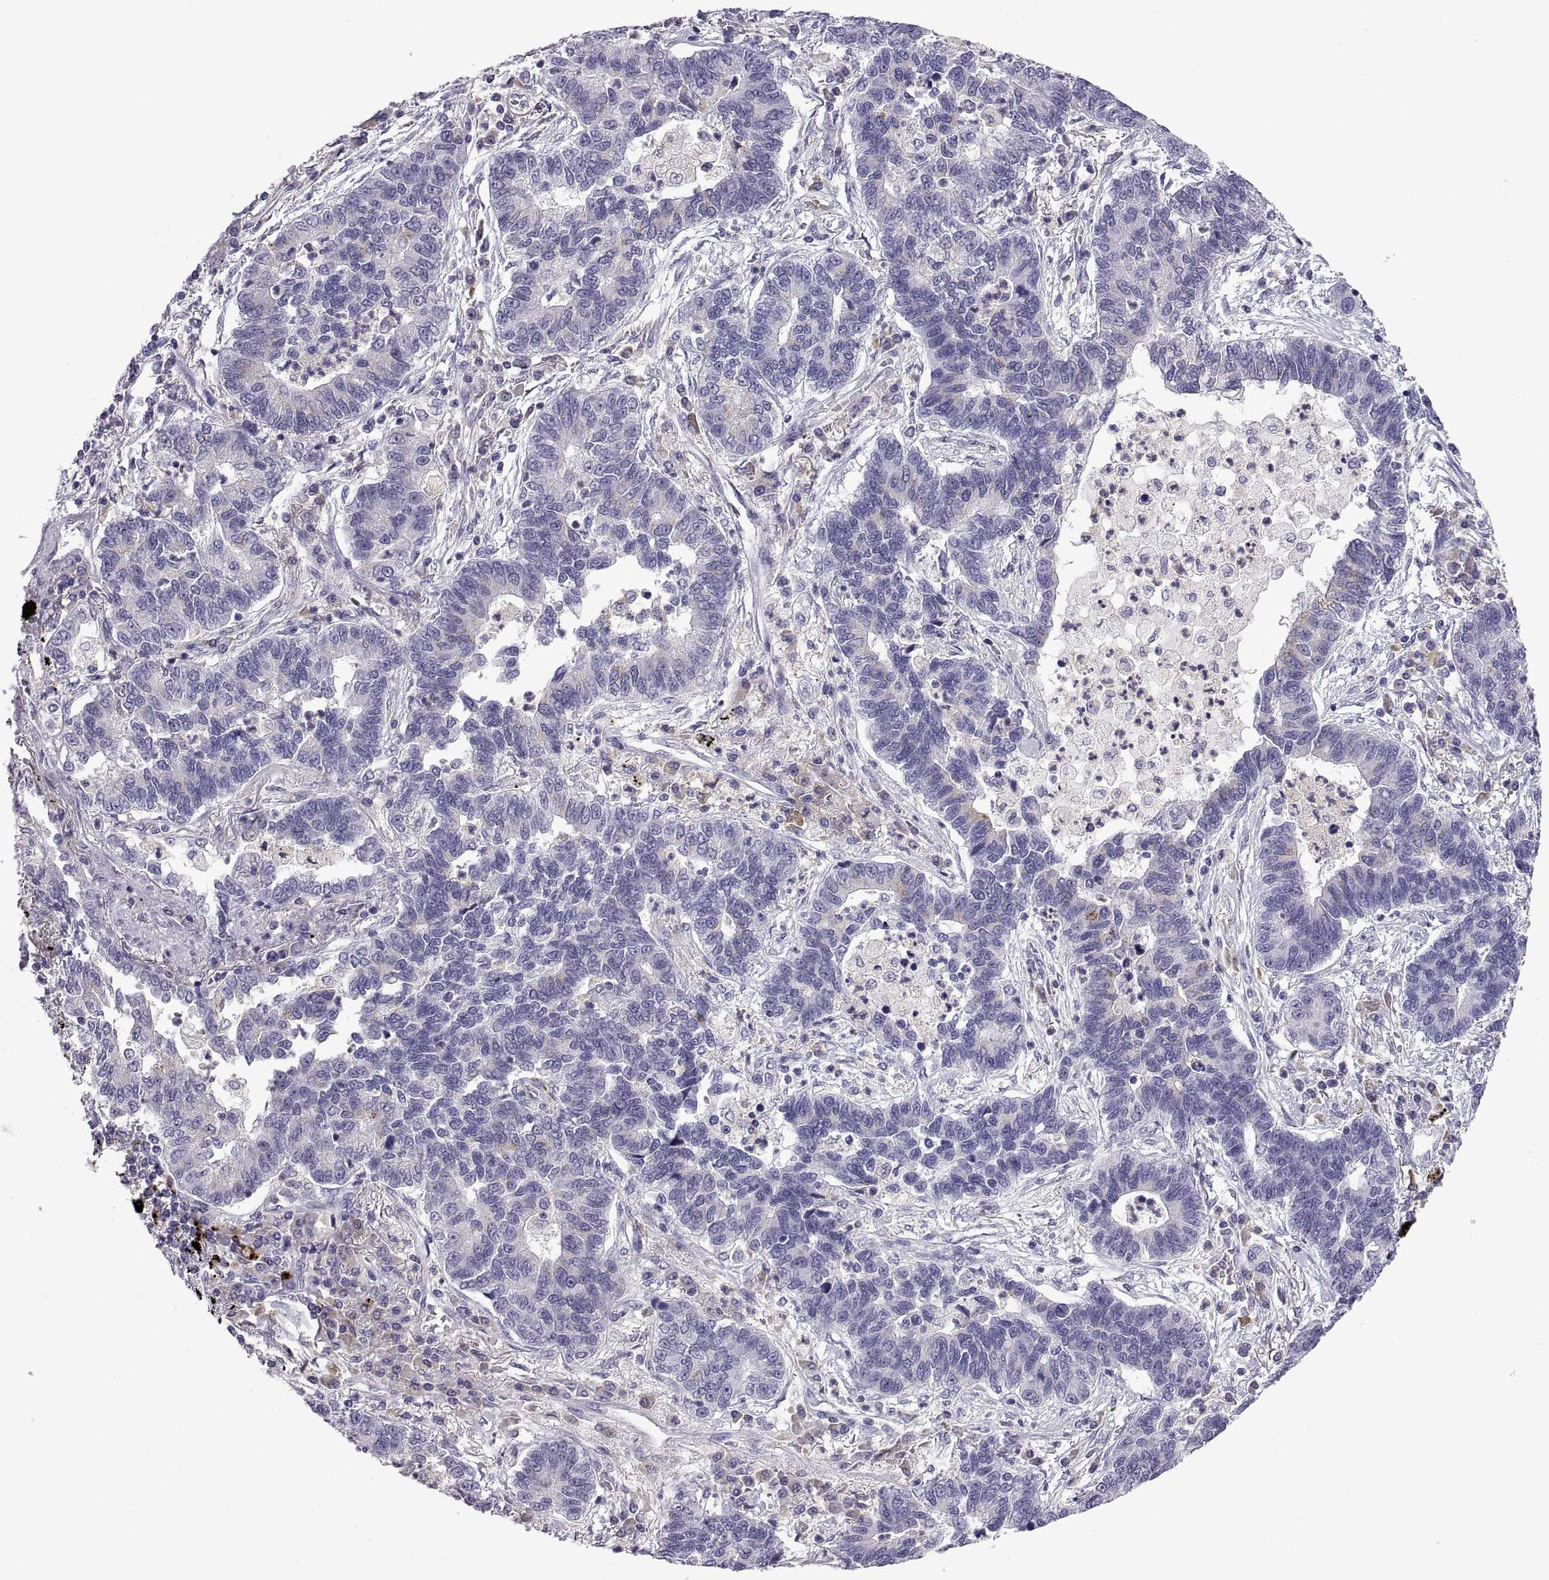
{"staining": {"intensity": "negative", "quantity": "none", "location": "none"}, "tissue": "lung cancer", "cell_type": "Tumor cells", "image_type": "cancer", "snomed": [{"axis": "morphology", "description": "Adenocarcinoma, NOS"}, {"axis": "topography", "description": "Lung"}], "caption": "Lung cancer (adenocarcinoma) was stained to show a protein in brown. There is no significant staining in tumor cells.", "gene": "RGS19", "patient": {"sex": "female", "age": 57}}